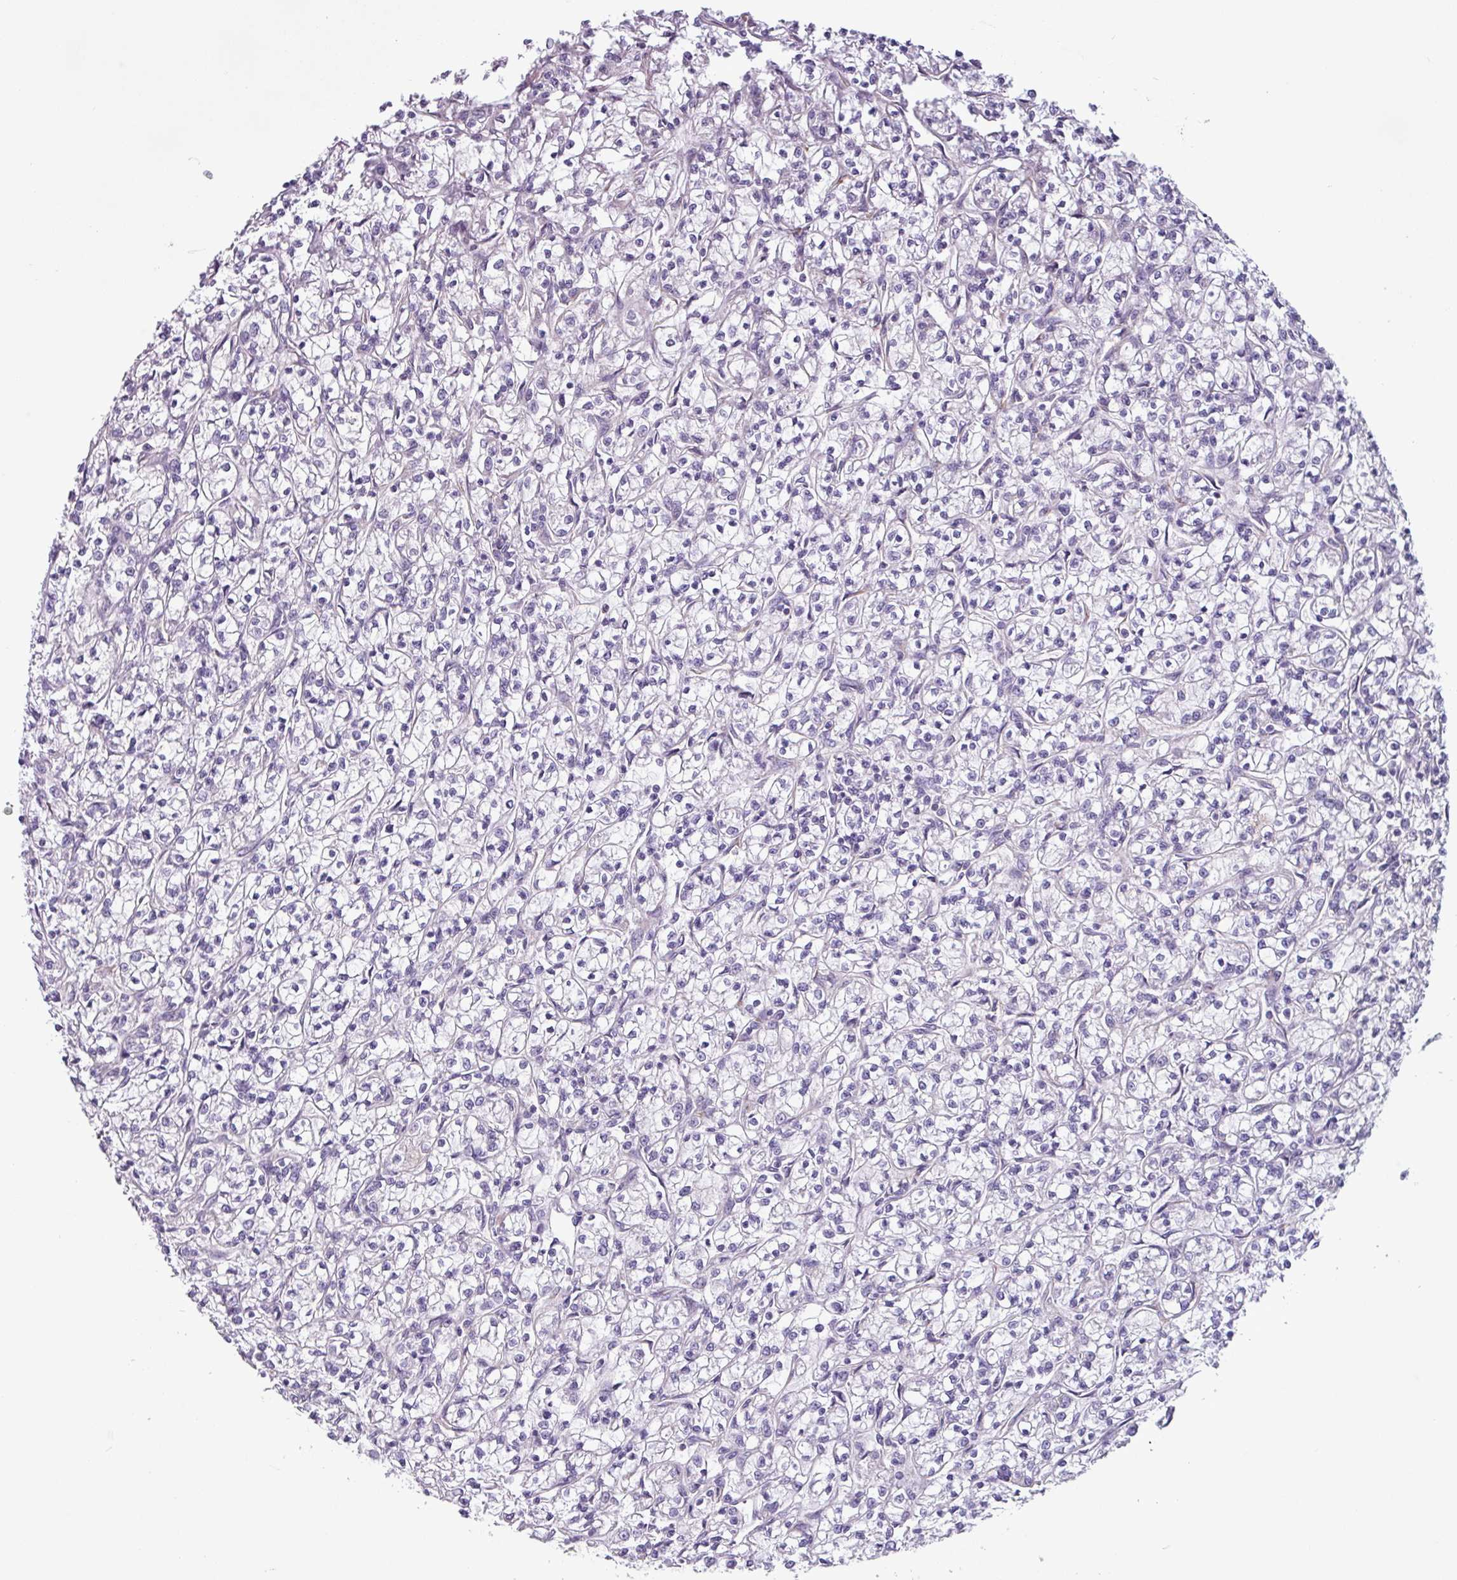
{"staining": {"intensity": "negative", "quantity": "none", "location": "none"}, "tissue": "renal cancer", "cell_type": "Tumor cells", "image_type": "cancer", "snomed": [{"axis": "morphology", "description": "Adenocarcinoma, NOS"}, {"axis": "topography", "description": "Kidney"}], "caption": "The image shows no significant positivity in tumor cells of renal adenocarcinoma.", "gene": "CAMK1", "patient": {"sex": "female", "age": 59}}